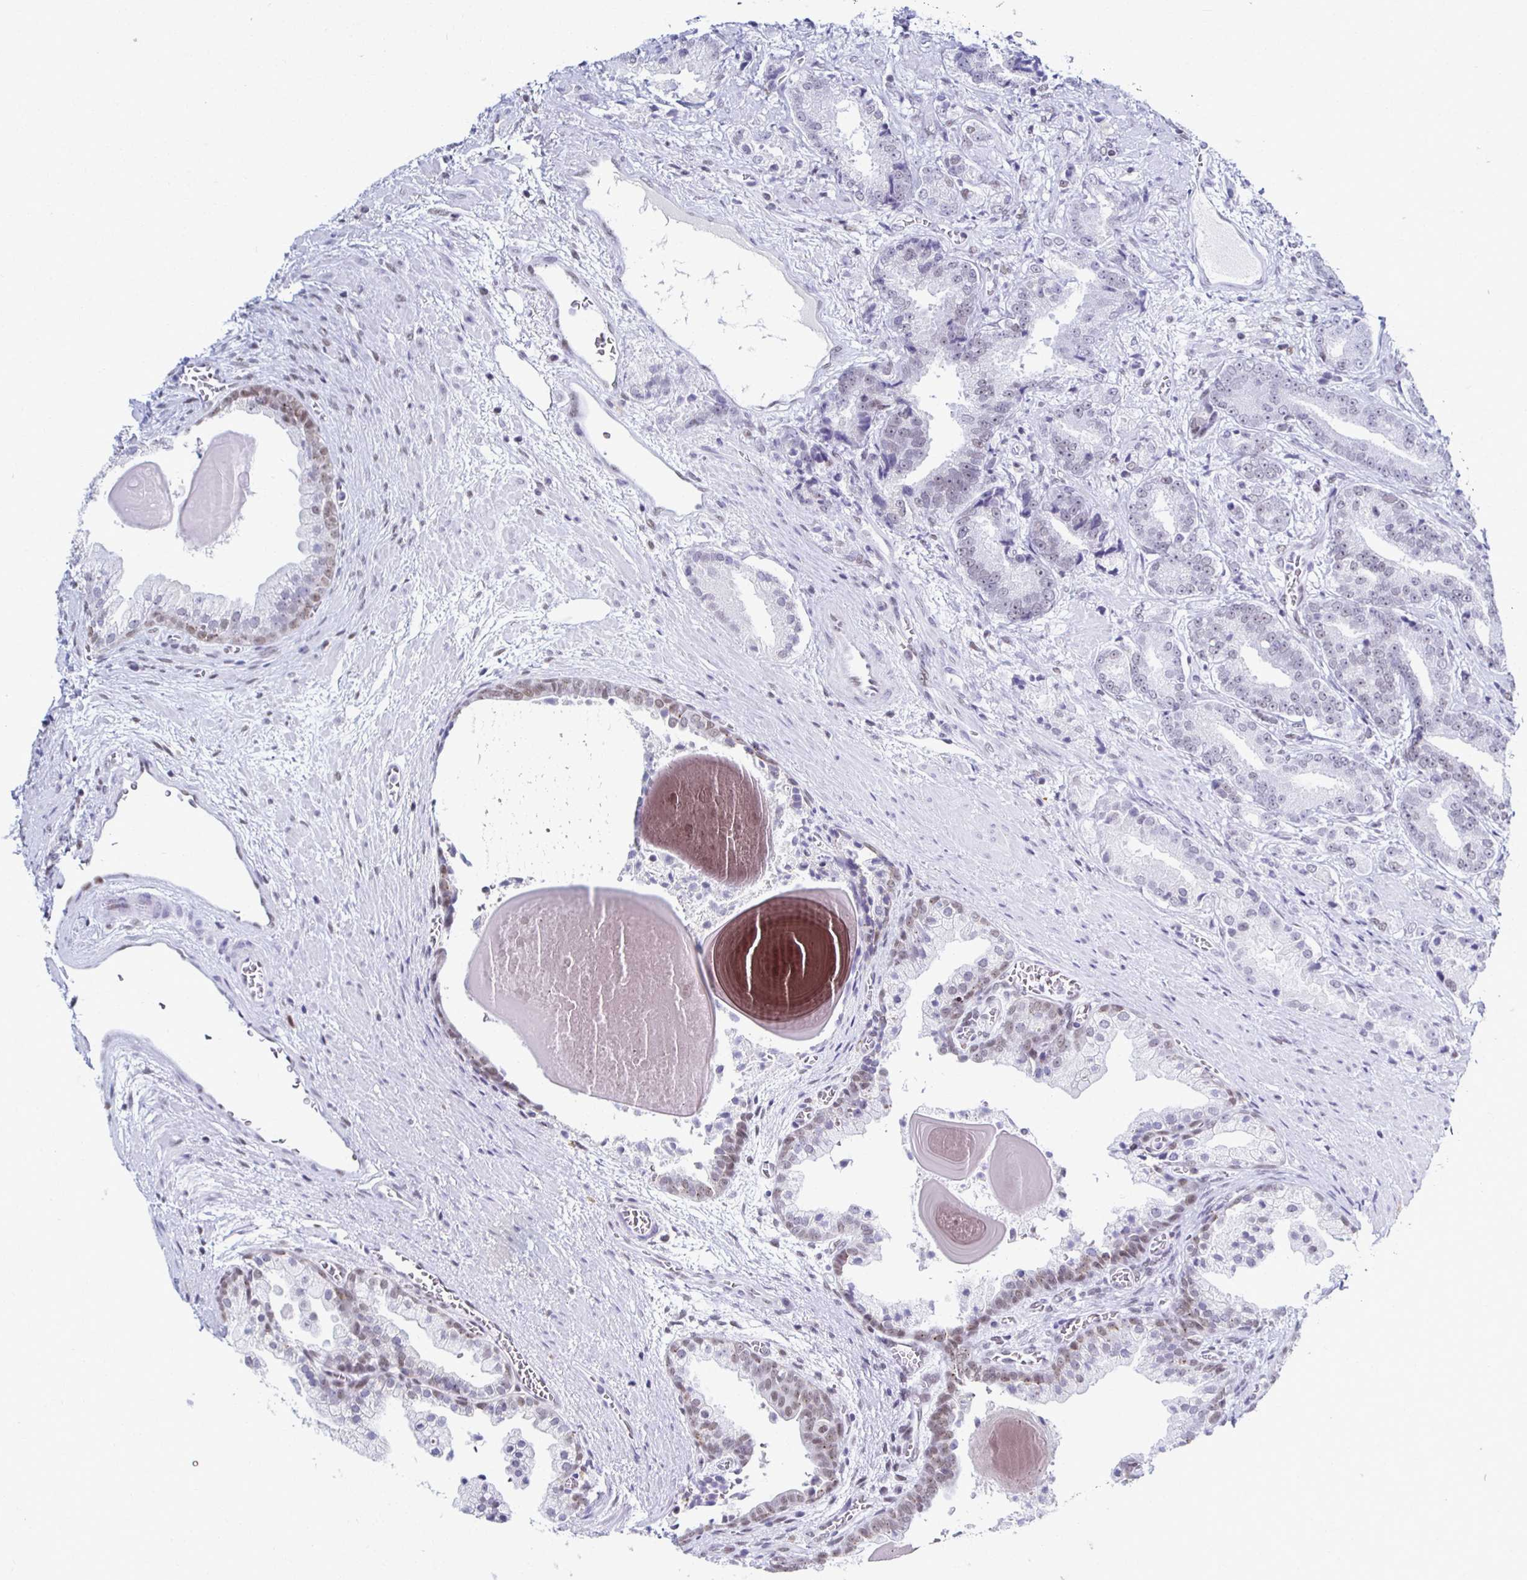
{"staining": {"intensity": "negative", "quantity": "none", "location": "none"}, "tissue": "prostate cancer", "cell_type": "Tumor cells", "image_type": "cancer", "snomed": [{"axis": "morphology", "description": "Adenocarcinoma, High grade"}, {"axis": "topography", "description": "Prostate and seminal vesicle, NOS"}], "caption": "Prostate adenocarcinoma (high-grade) was stained to show a protein in brown. There is no significant positivity in tumor cells.", "gene": "IRF7", "patient": {"sex": "male", "age": 61}}